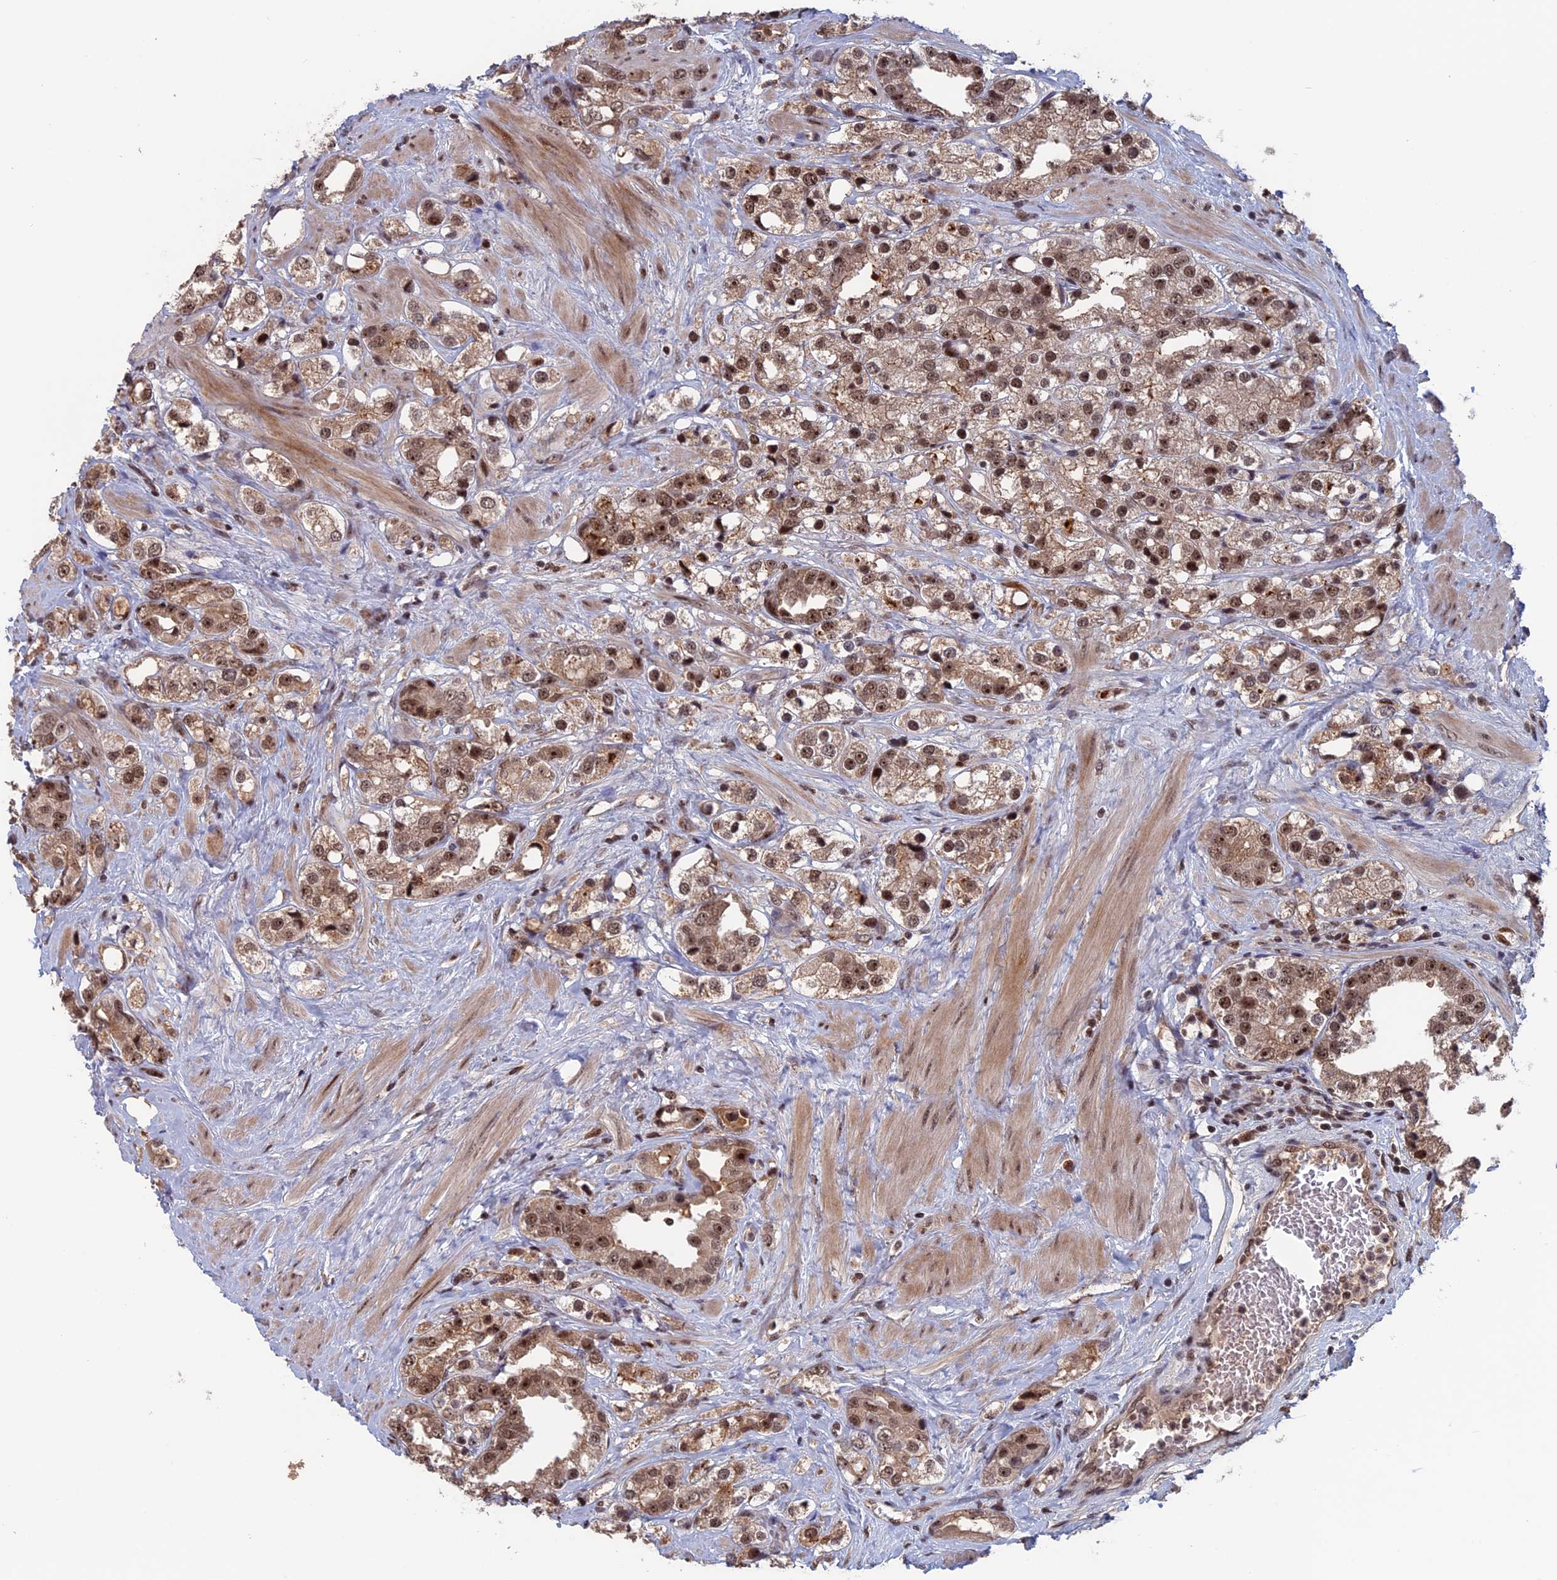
{"staining": {"intensity": "moderate", "quantity": ">75%", "location": "cytoplasmic/membranous,nuclear"}, "tissue": "prostate cancer", "cell_type": "Tumor cells", "image_type": "cancer", "snomed": [{"axis": "morphology", "description": "Adenocarcinoma, NOS"}, {"axis": "topography", "description": "Prostate"}], "caption": "Immunohistochemical staining of prostate cancer reveals medium levels of moderate cytoplasmic/membranous and nuclear staining in about >75% of tumor cells. (Stains: DAB (3,3'-diaminobenzidine) in brown, nuclei in blue, Microscopy: brightfield microscopy at high magnification).", "gene": "CACTIN", "patient": {"sex": "male", "age": 79}}